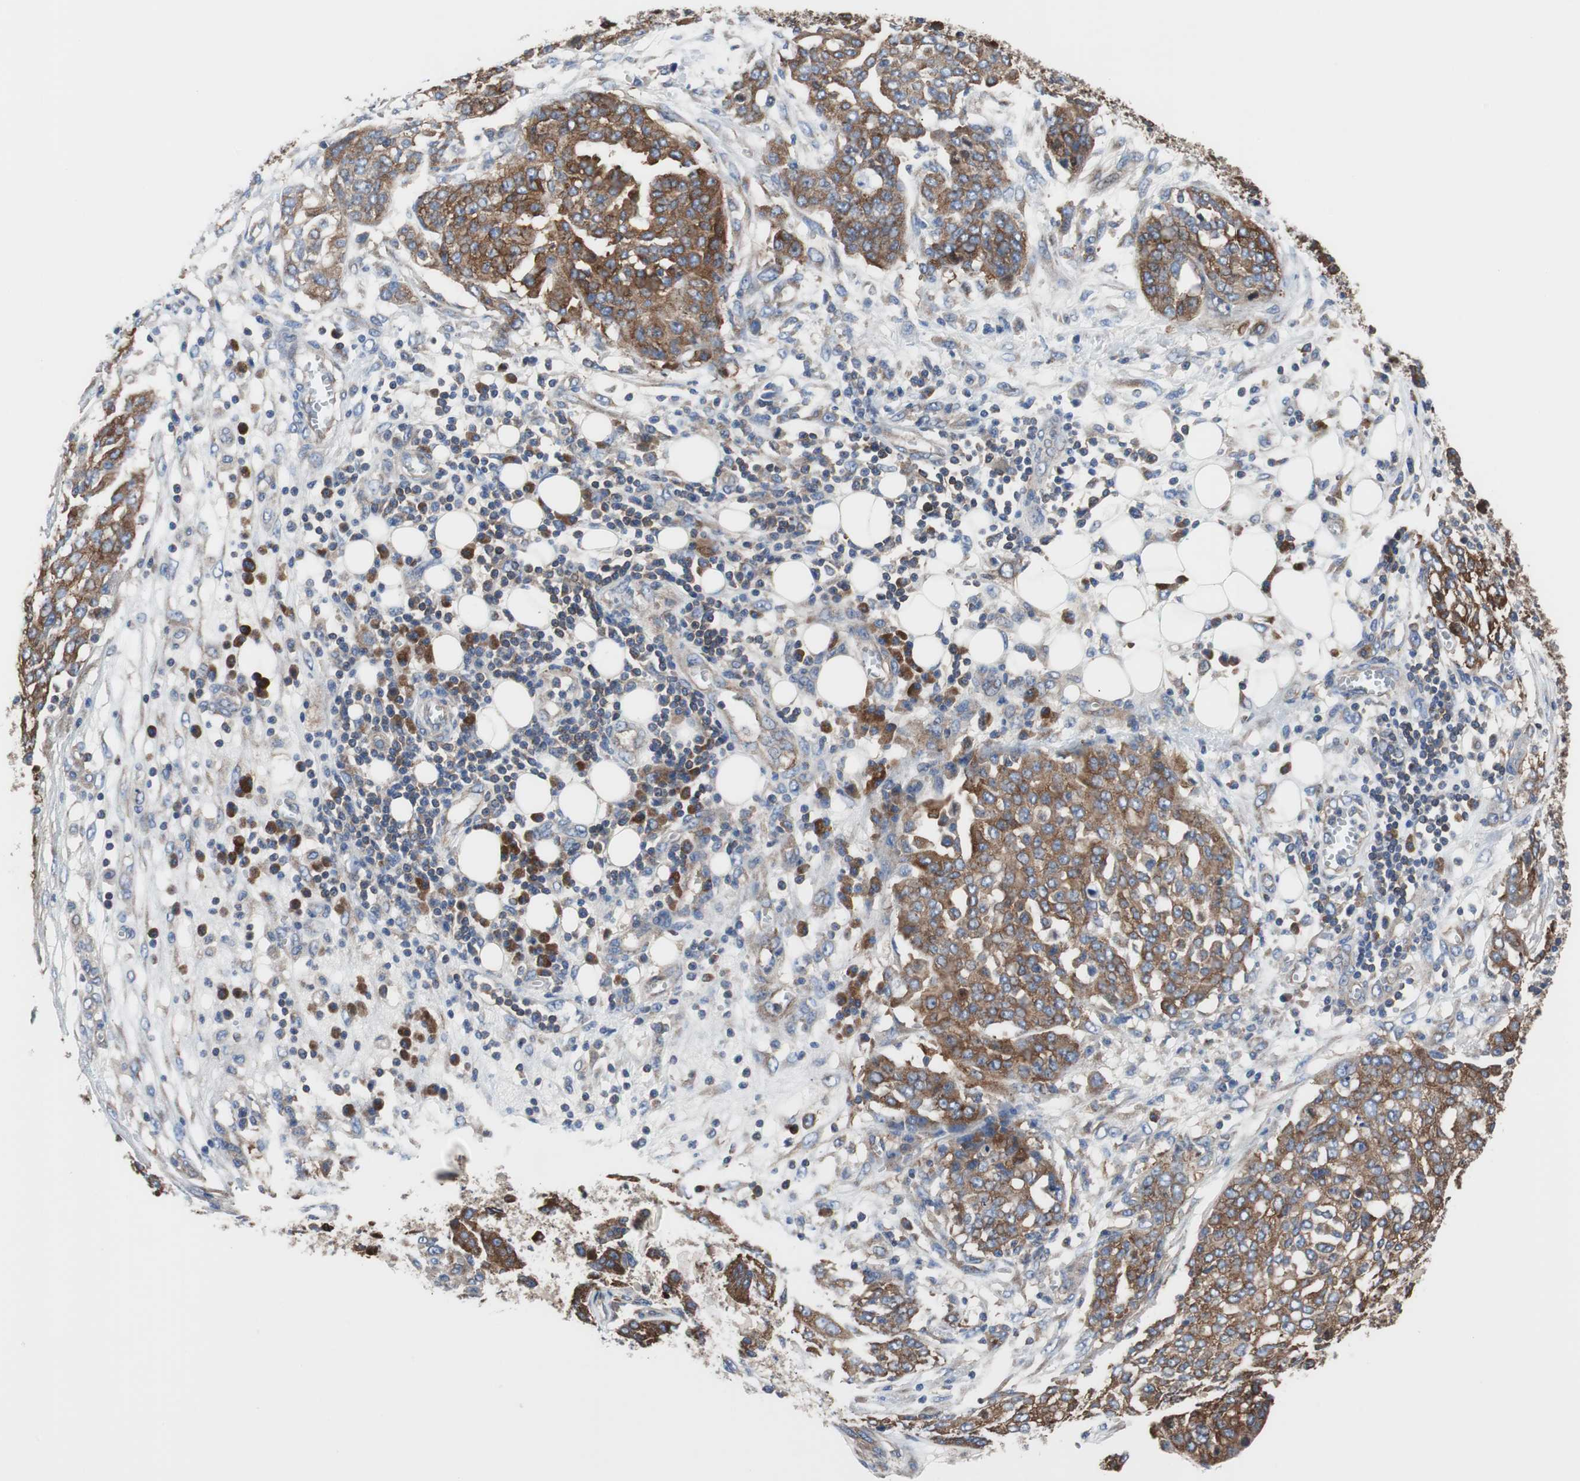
{"staining": {"intensity": "strong", "quantity": ">75%", "location": "cytoplasmic/membranous"}, "tissue": "ovarian cancer", "cell_type": "Tumor cells", "image_type": "cancer", "snomed": [{"axis": "morphology", "description": "Cystadenocarcinoma, serous, NOS"}, {"axis": "topography", "description": "Soft tissue"}, {"axis": "topography", "description": "Ovary"}], "caption": "Immunohistochemical staining of serous cystadenocarcinoma (ovarian) displays high levels of strong cytoplasmic/membranous staining in about >75% of tumor cells.", "gene": "BRAF", "patient": {"sex": "female", "age": 57}}